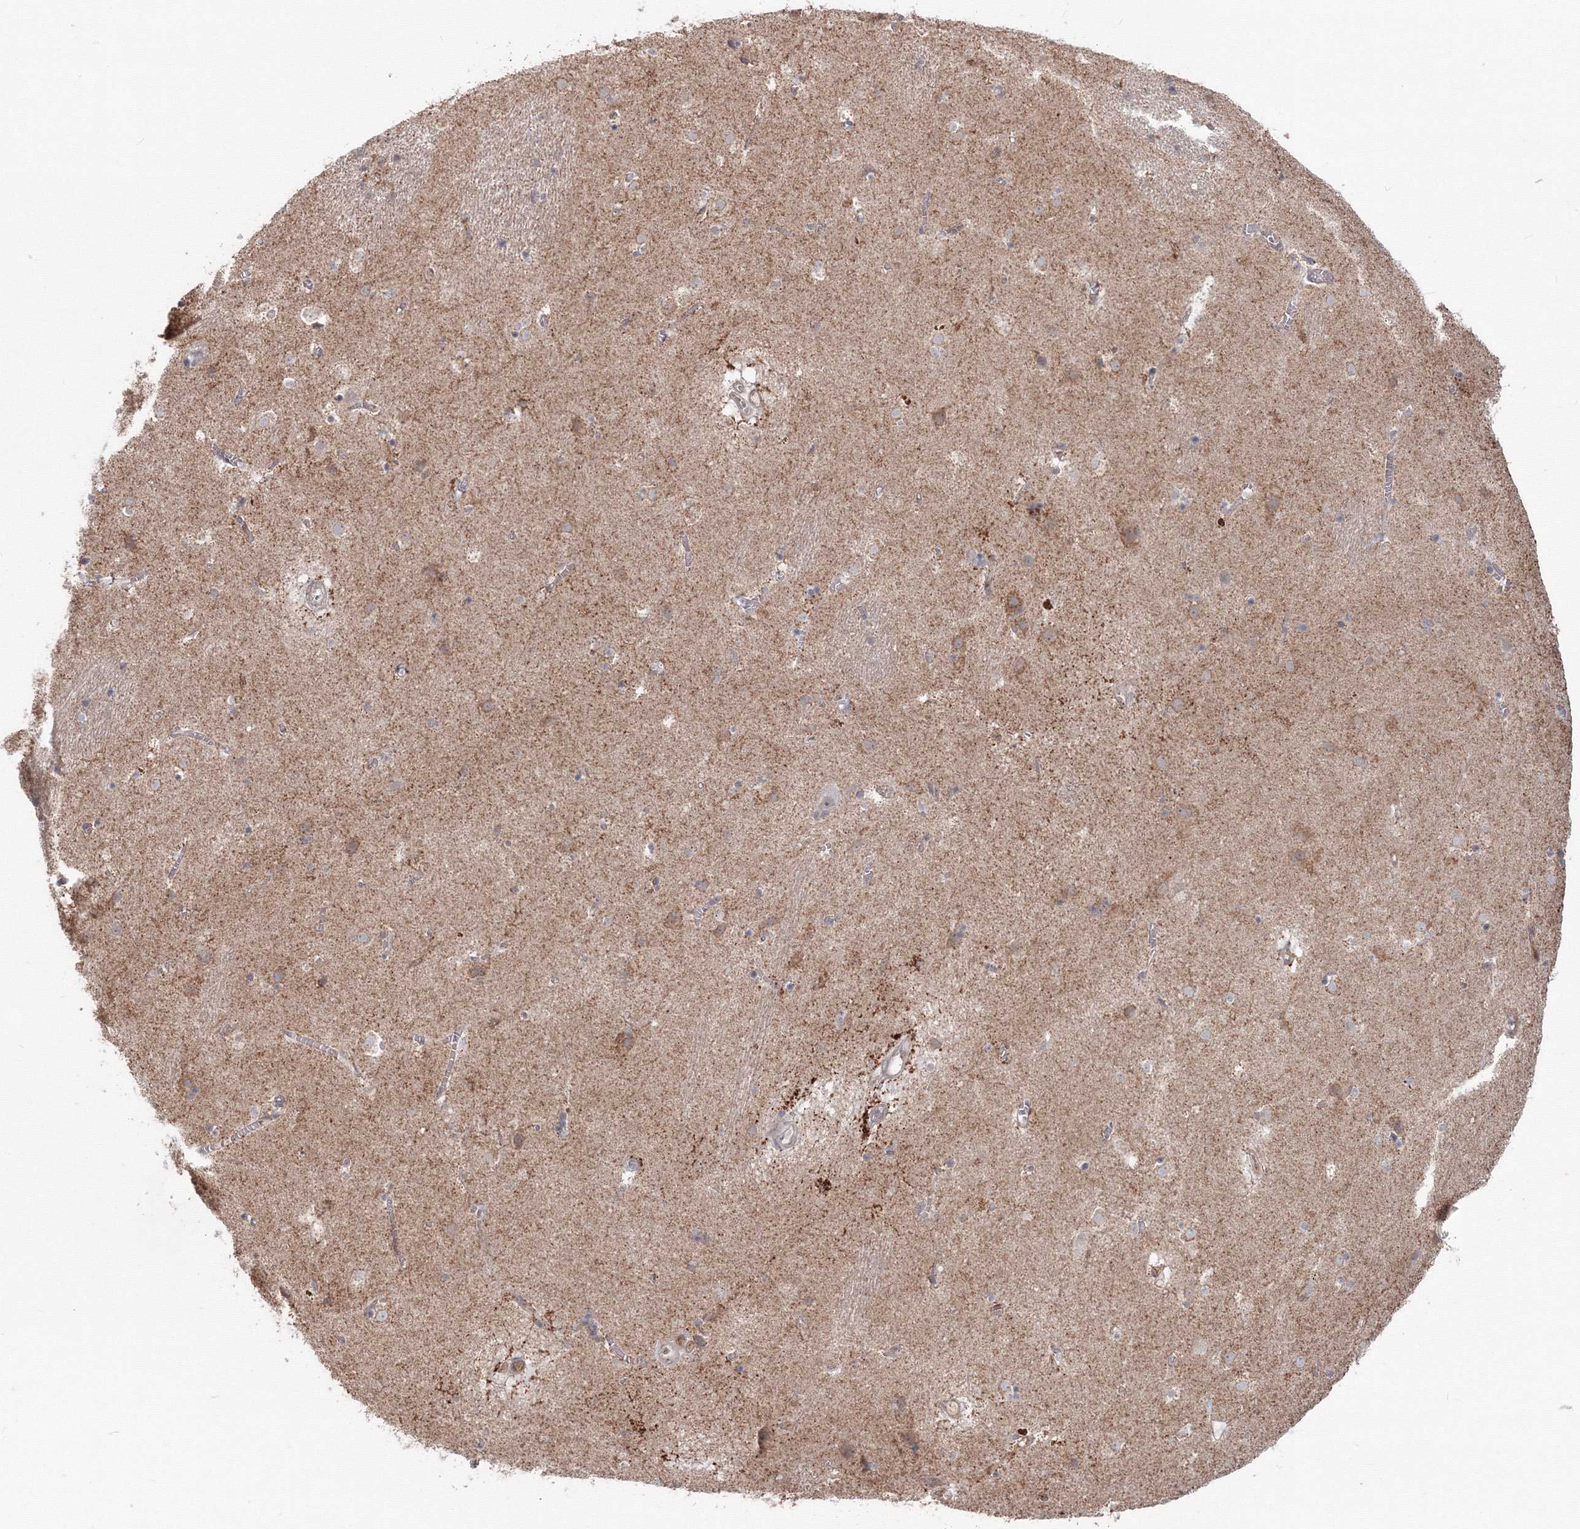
{"staining": {"intensity": "moderate", "quantity": "<25%", "location": "cytoplasmic/membranous"}, "tissue": "caudate", "cell_type": "Glial cells", "image_type": "normal", "snomed": [{"axis": "morphology", "description": "Normal tissue, NOS"}, {"axis": "topography", "description": "Lateral ventricle wall"}], "caption": "This micrograph reveals immunohistochemistry (IHC) staining of unremarkable caudate, with low moderate cytoplasmic/membranous positivity in about <25% of glial cells.", "gene": "SH3PXD2A", "patient": {"sex": "male", "age": 70}}